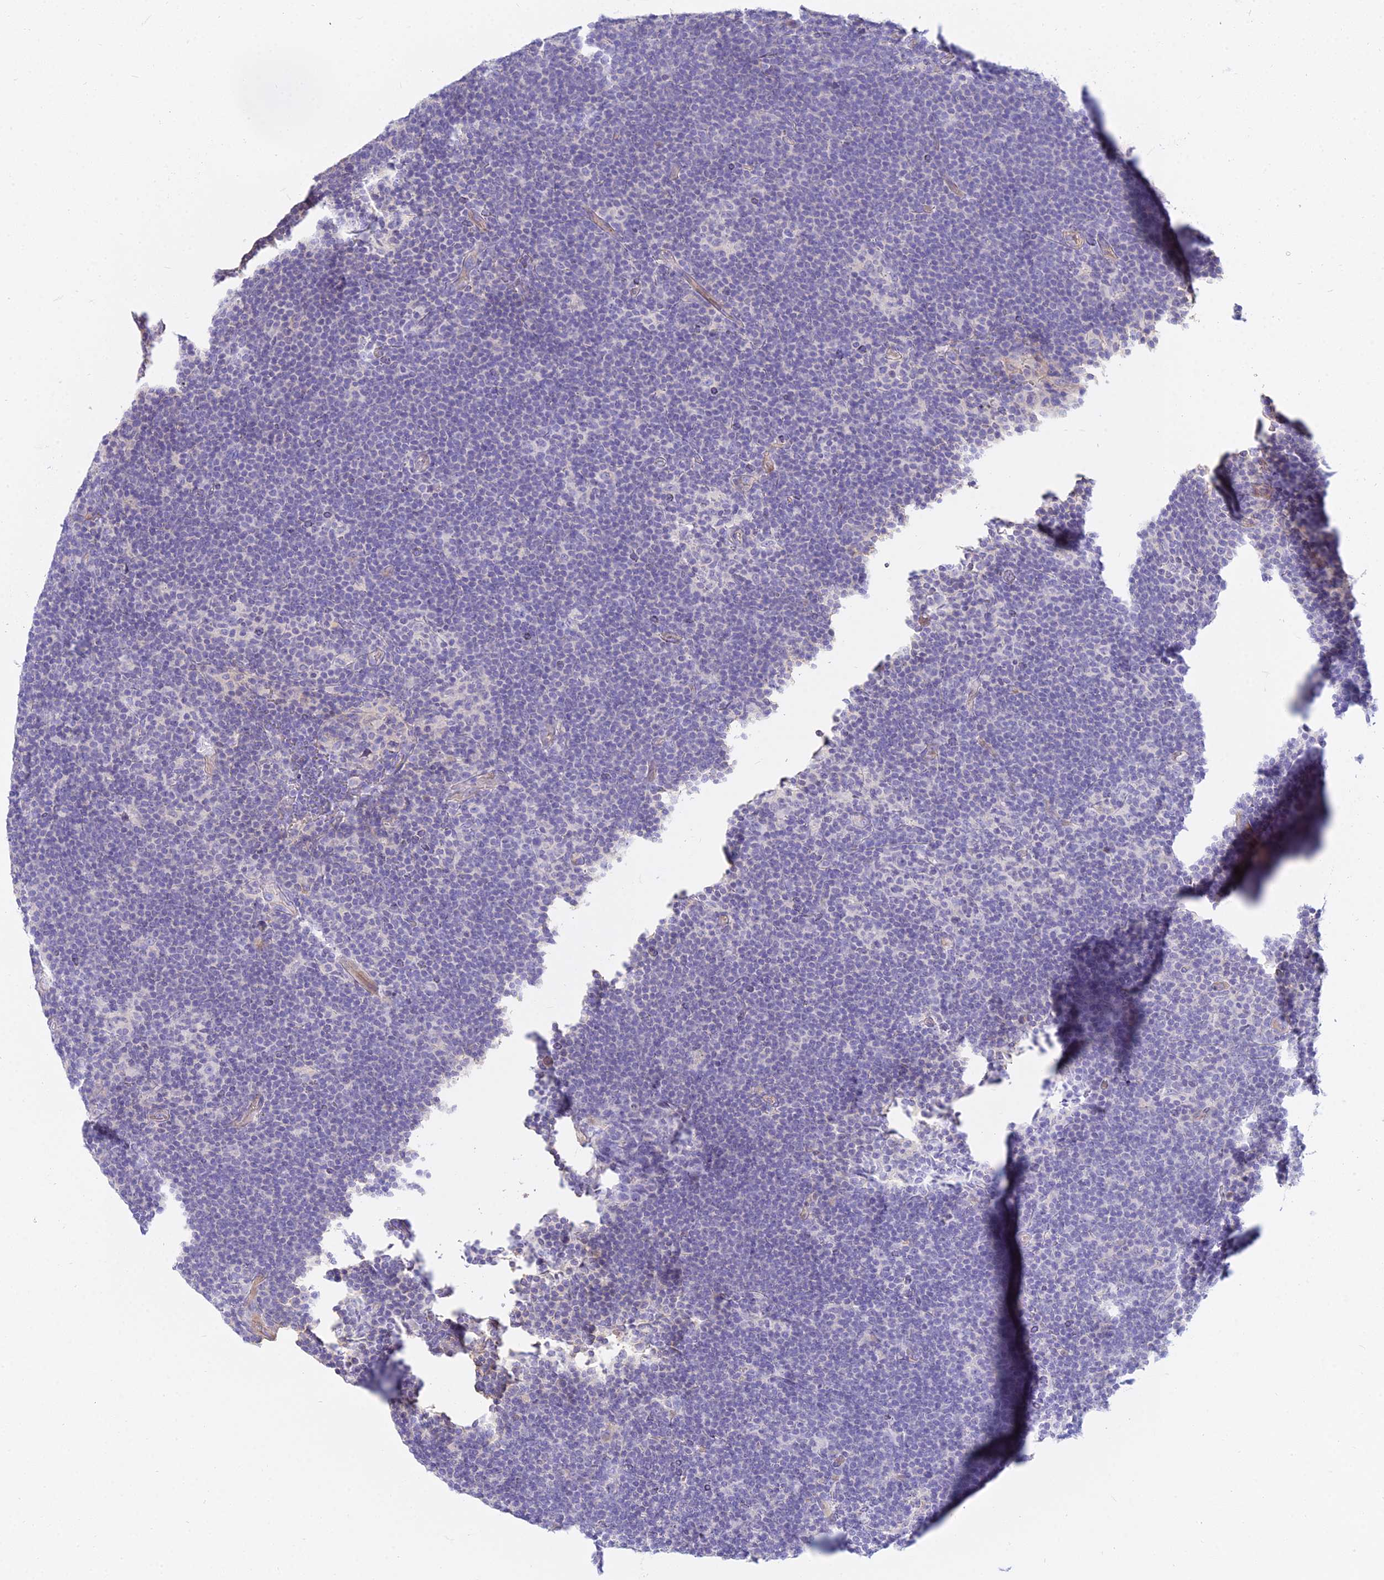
{"staining": {"intensity": "negative", "quantity": "none", "location": "none"}, "tissue": "lymphoma", "cell_type": "Tumor cells", "image_type": "cancer", "snomed": [{"axis": "morphology", "description": "Hodgkin's disease, NOS"}, {"axis": "topography", "description": "Lymph node"}], "caption": "Immunohistochemistry of human Hodgkin's disease displays no expression in tumor cells.", "gene": "SMIM24", "patient": {"sex": "female", "age": 57}}